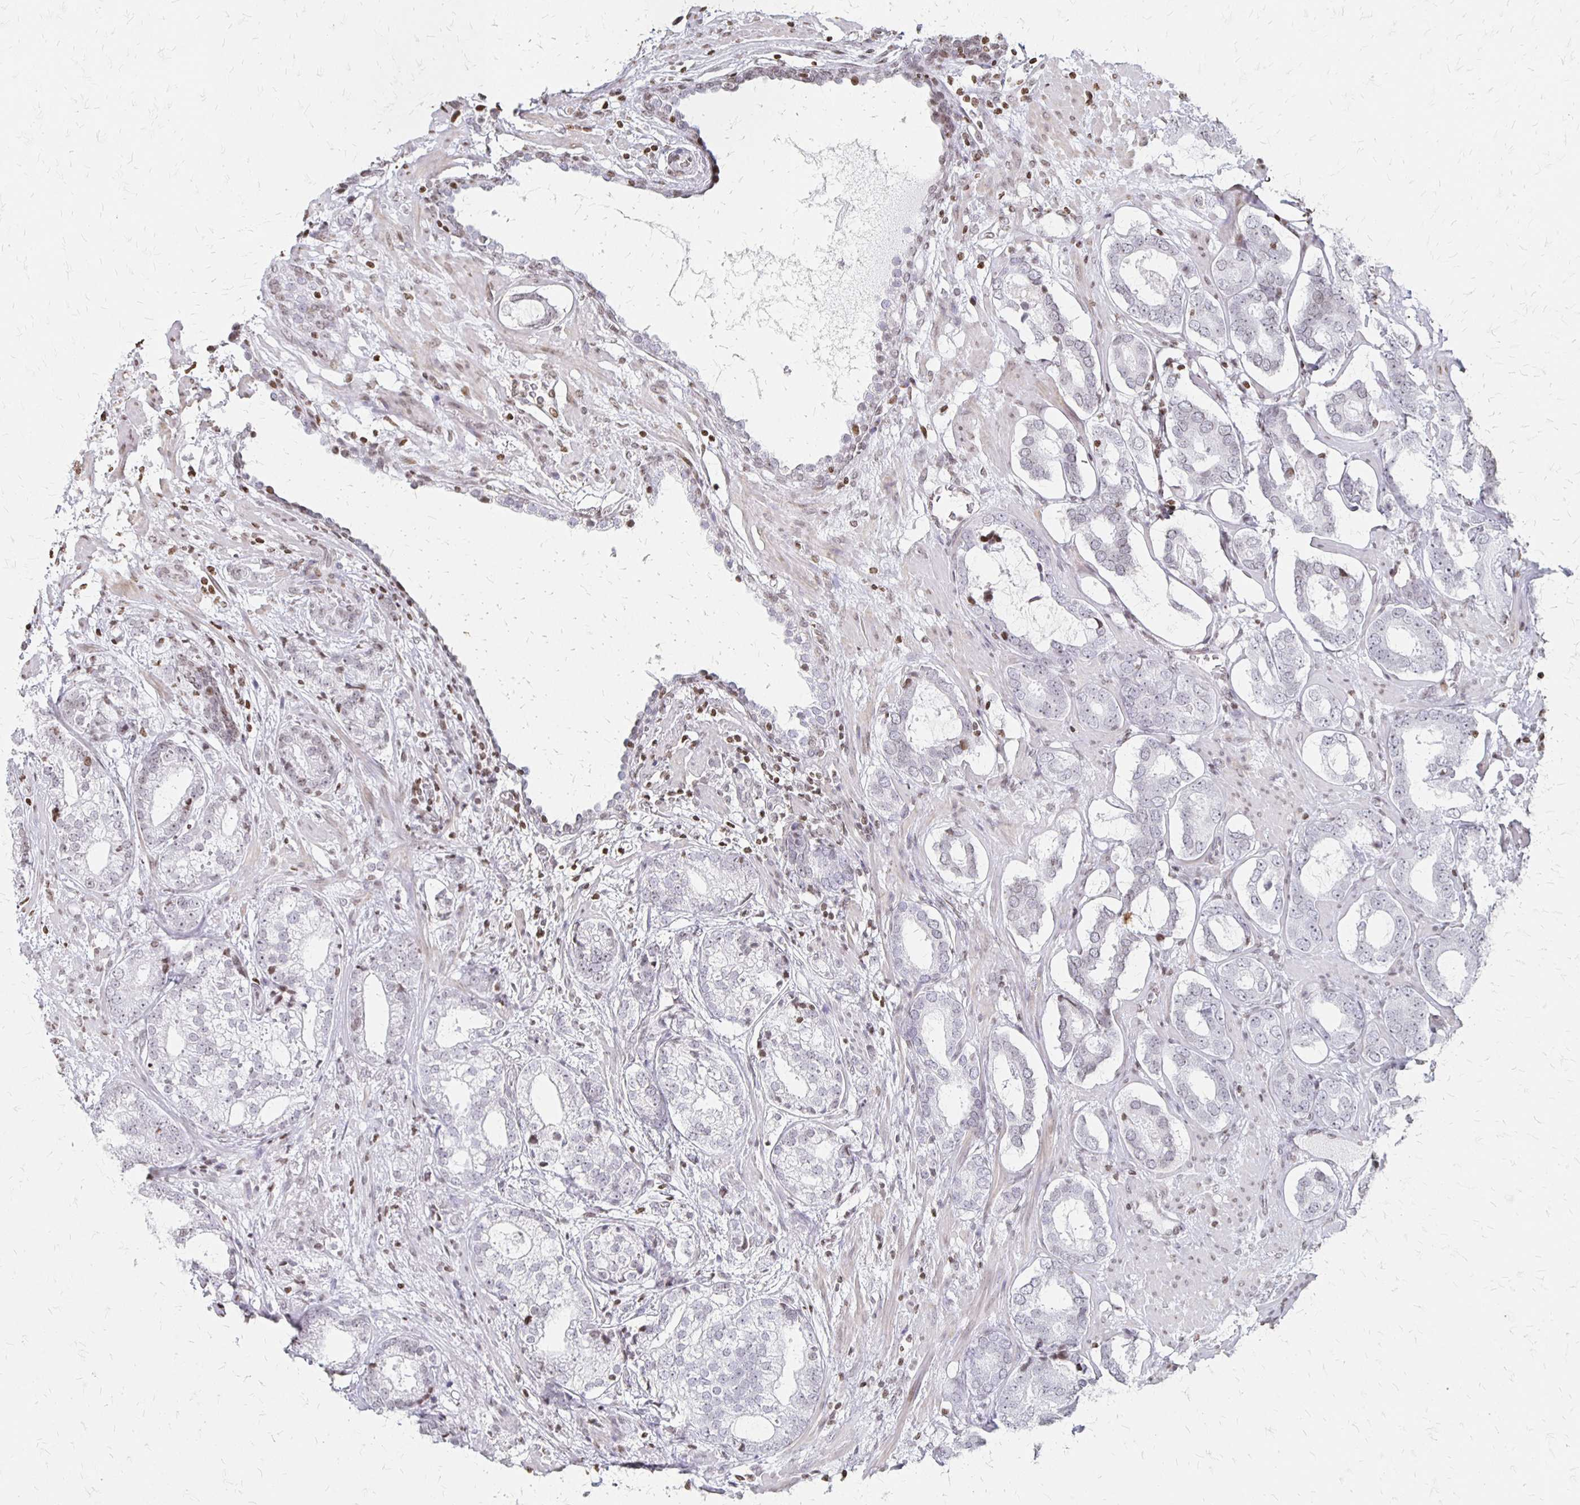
{"staining": {"intensity": "negative", "quantity": "none", "location": "none"}, "tissue": "prostate cancer", "cell_type": "Tumor cells", "image_type": "cancer", "snomed": [{"axis": "morphology", "description": "Adenocarcinoma, High grade"}, {"axis": "topography", "description": "Prostate"}], "caption": "DAB immunohistochemical staining of prostate high-grade adenocarcinoma displays no significant expression in tumor cells.", "gene": "ZNF280C", "patient": {"sex": "male", "age": 75}}